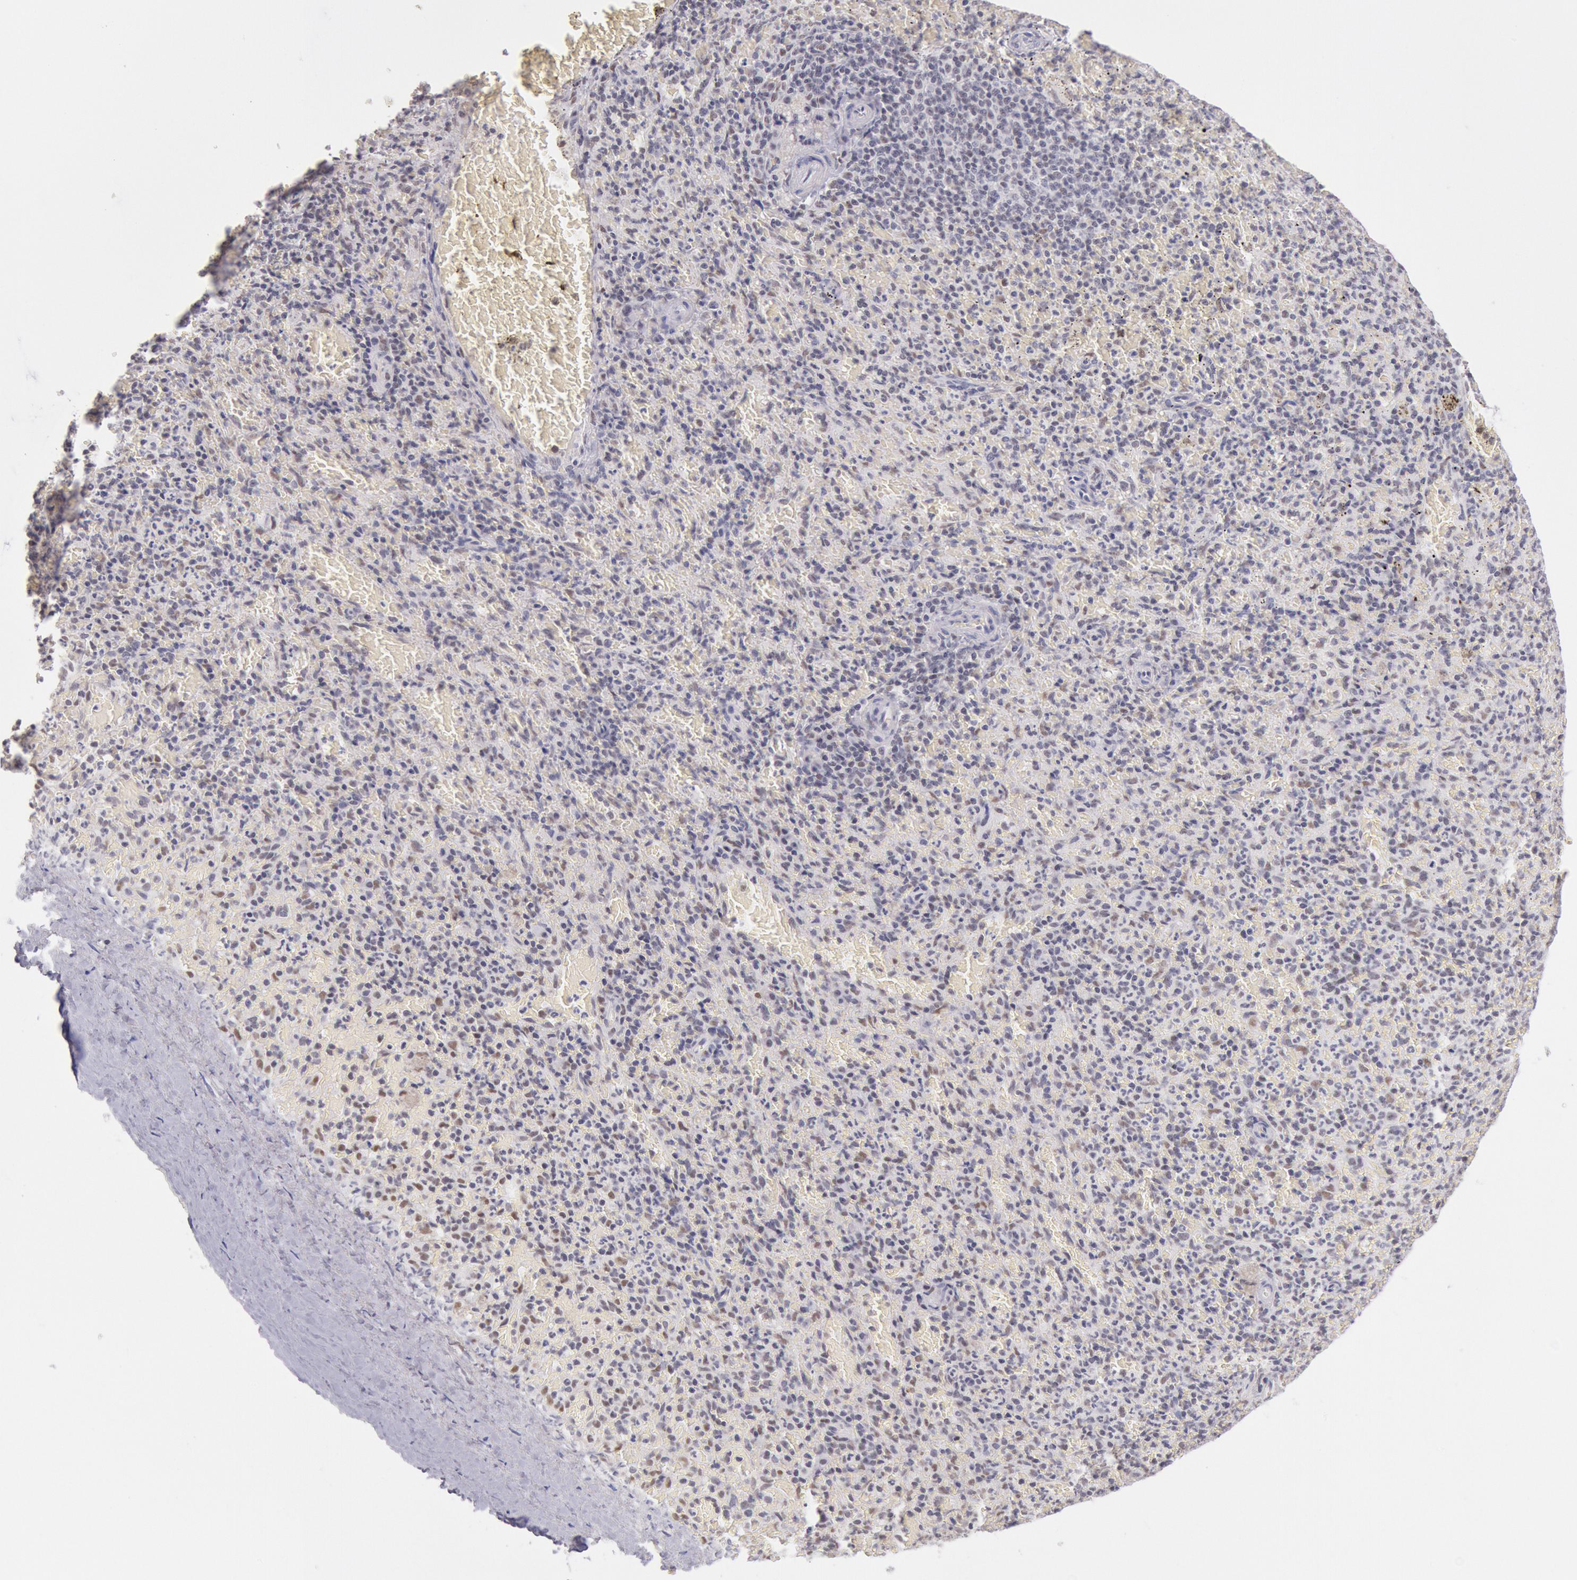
{"staining": {"intensity": "weak", "quantity": "<25%", "location": "nuclear"}, "tissue": "spleen", "cell_type": "Cells in red pulp", "image_type": "normal", "snomed": [{"axis": "morphology", "description": "Normal tissue, NOS"}, {"axis": "topography", "description": "Spleen"}], "caption": "This image is of benign spleen stained with immunohistochemistry (IHC) to label a protein in brown with the nuclei are counter-stained blue. There is no staining in cells in red pulp. (DAB immunohistochemistry (IHC) visualized using brightfield microscopy, high magnification).", "gene": "TASL", "patient": {"sex": "female", "age": 50}}